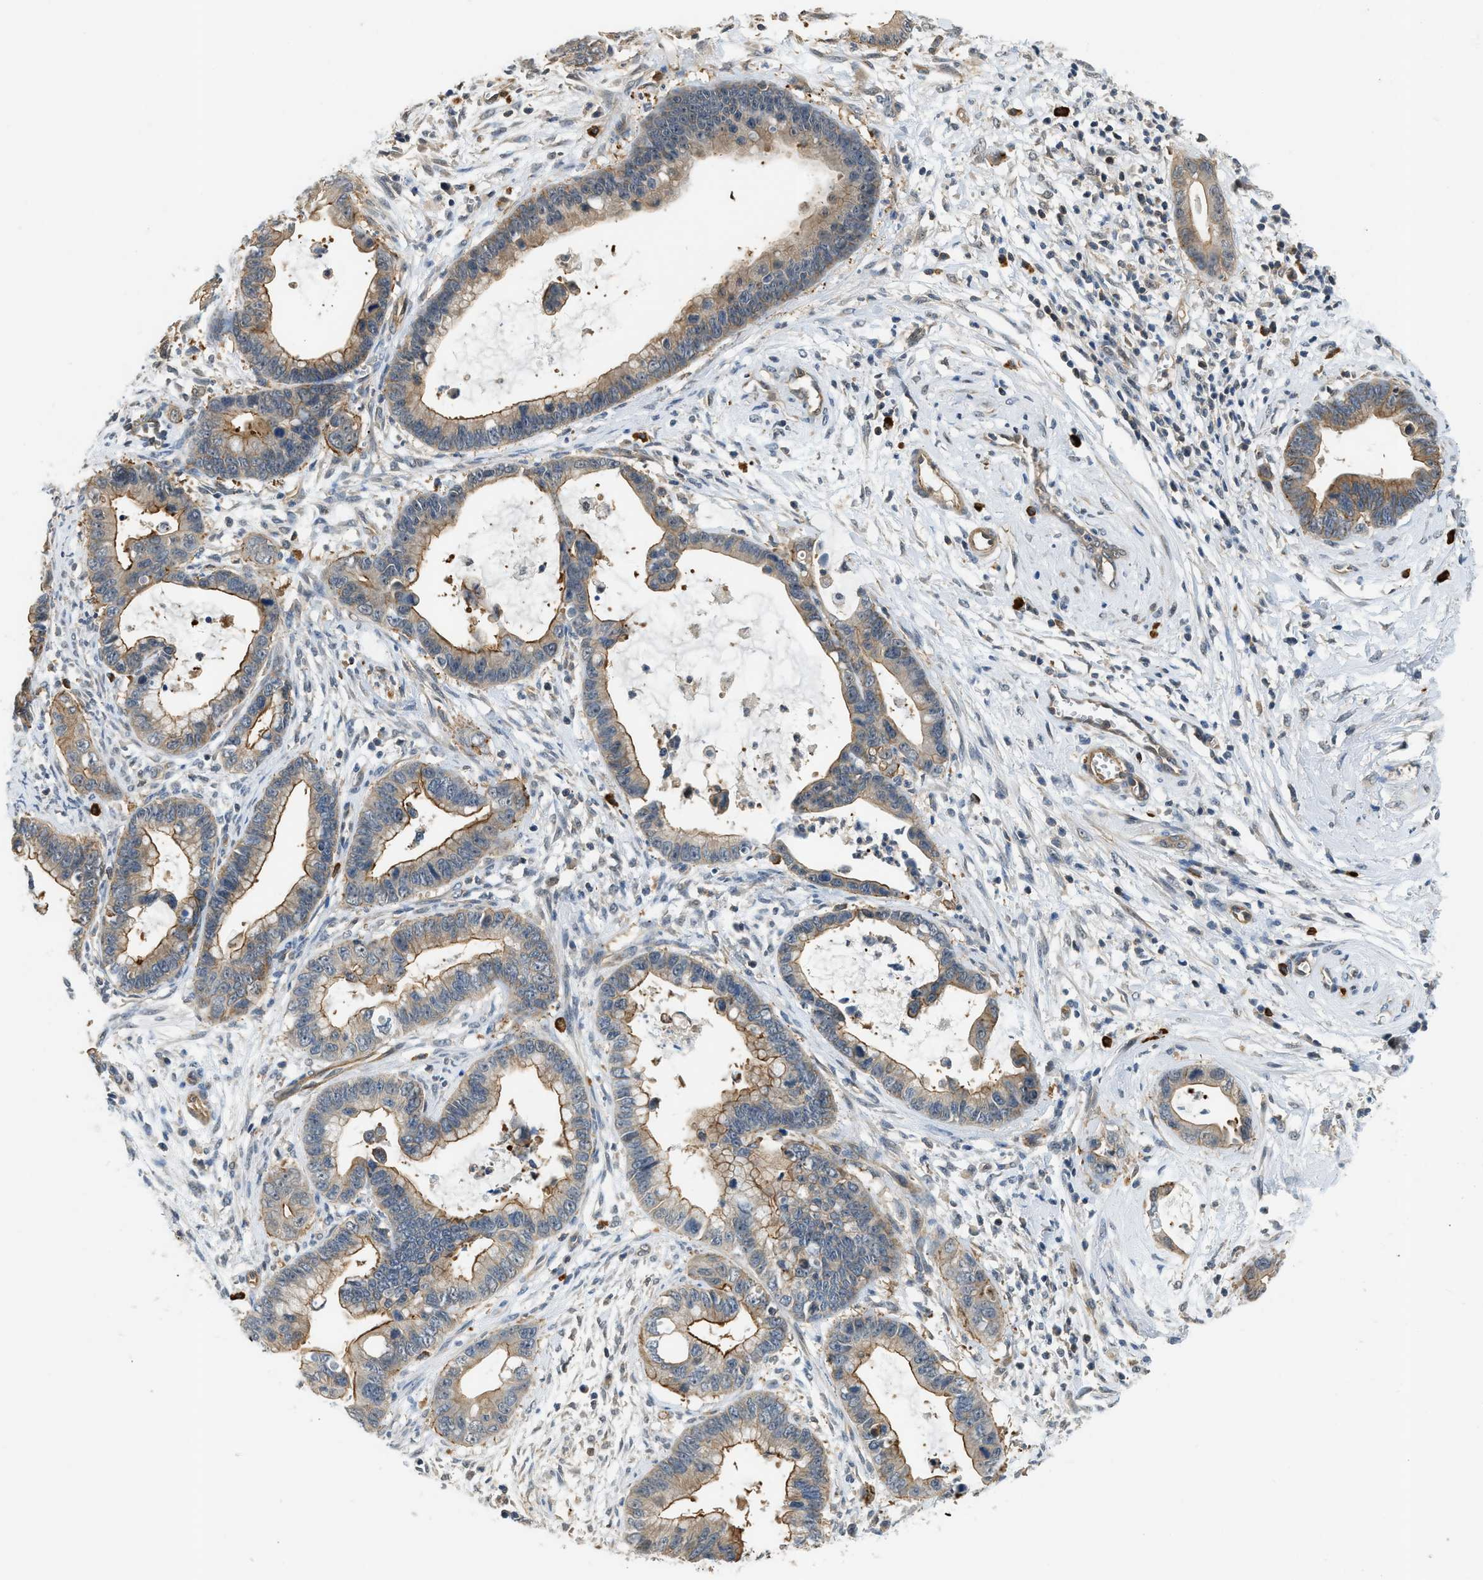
{"staining": {"intensity": "moderate", "quantity": "25%-75%", "location": "cytoplasmic/membranous"}, "tissue": "cervical cancer", "cell_type": "Tumor cells", "image_type": "cancer", "snomed": [{"axis": "morphology", "description": "Adenocarcinoma, NOS"}, {"axis": "topography", "description": "Cervix"}], "caption": "Immunohistochemical staining of human cervical adenocarcinoma reveals moderate cytoplasmic/membranous protein positivity in approximately 25%-75% of tumor cells.", "gene": "CBLB", "patient": {"sex": "female", "age": 44}}